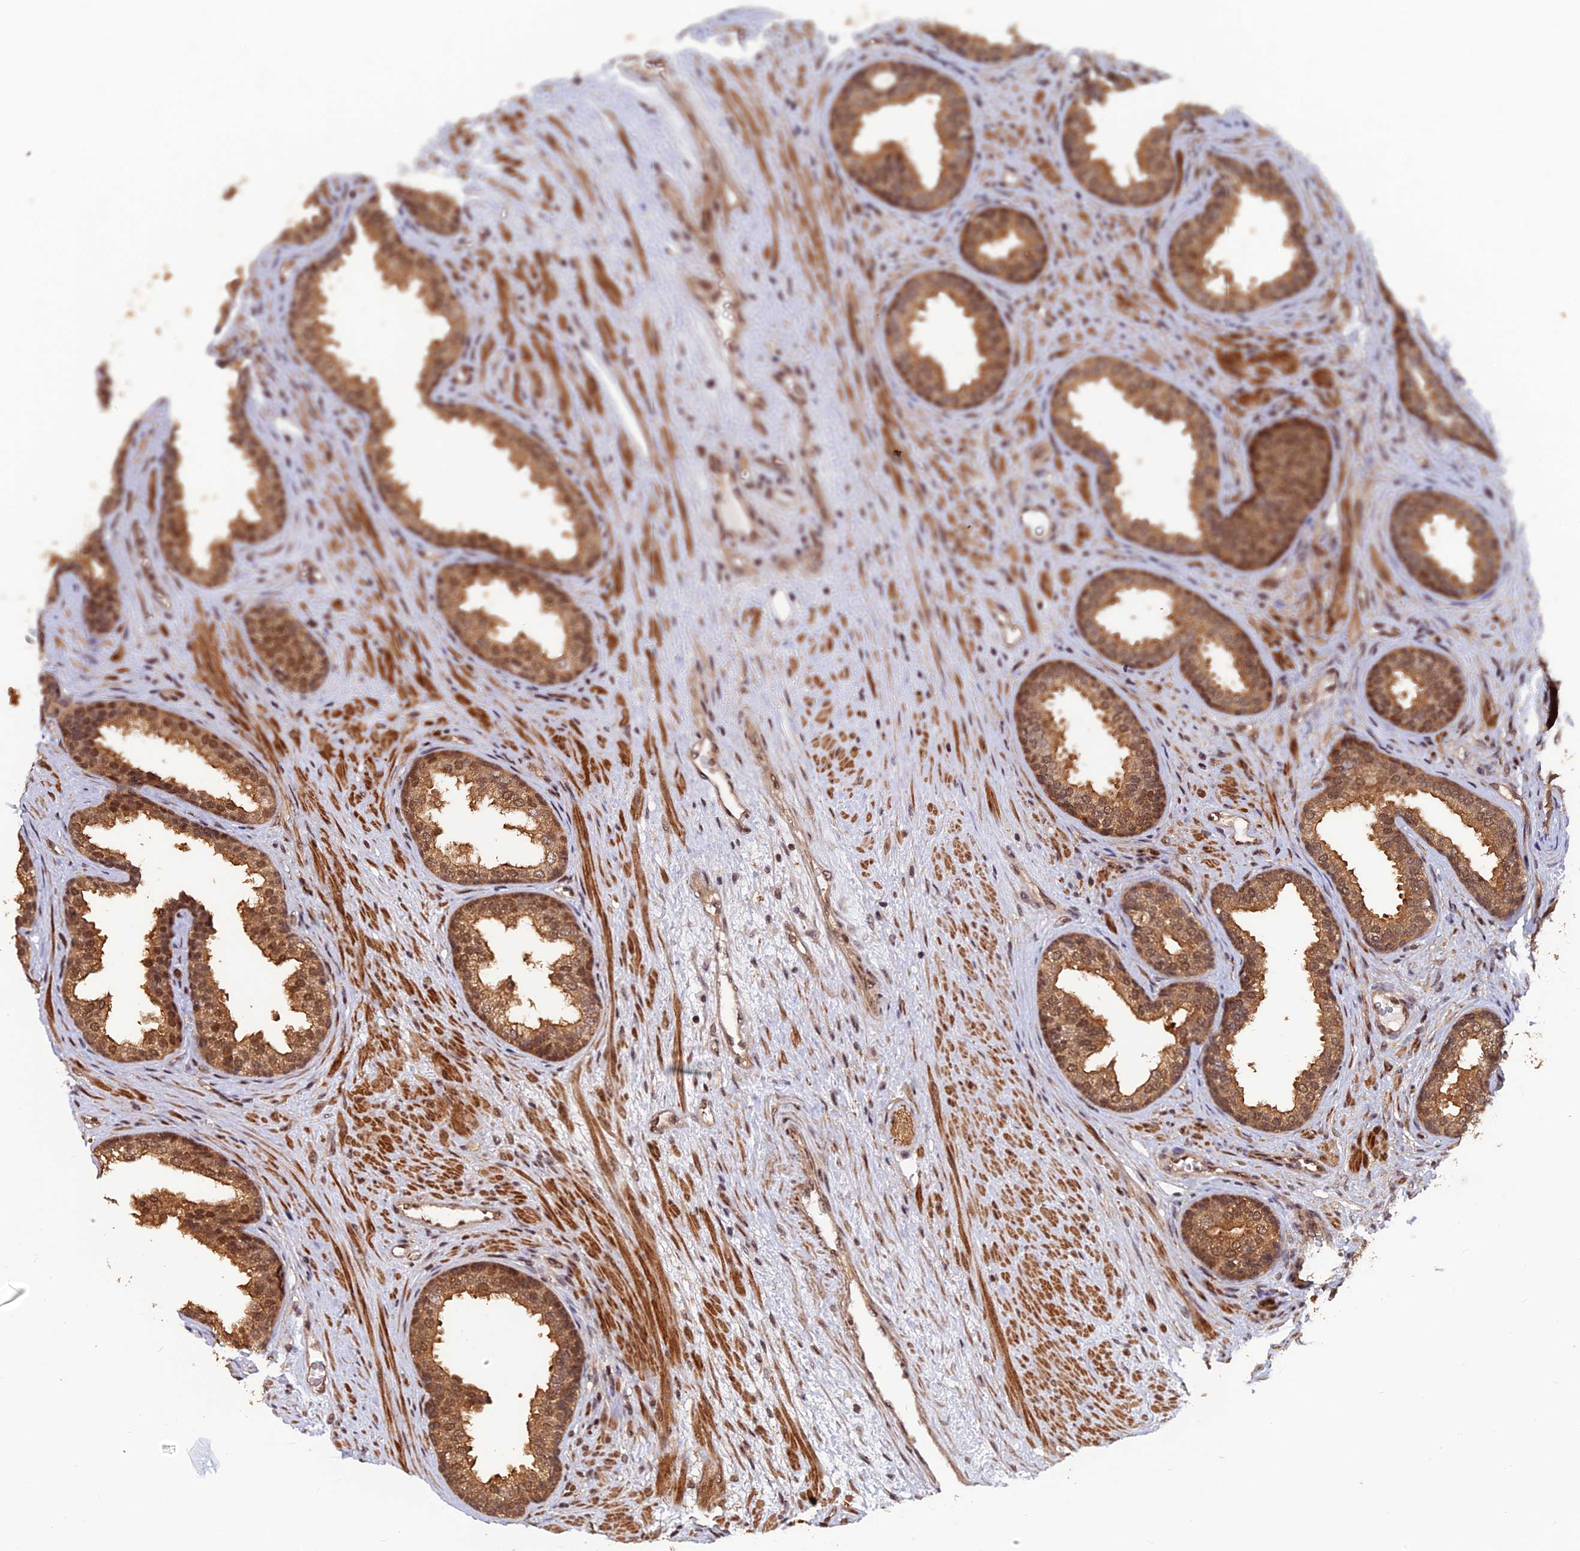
{"staining": {"intensity": "moderate", "quantity": ">75%", "location": "cytoplasmic/membranous,nuclear"}, "tissue": "prostate", "cell_type": "Glandular cells", "image_type": "normal", "snomed": [{"axis": "morphology", "description": "Normal tissue, NOS"}, {"axis": "topography", "description": "Prostate"}], "caption": "Immunohistochemical staining of unremarkable human prostate exhibits medium levels of moderate cytoplasmic/membranous,nuclear expression in approximately >75% of glandular cells.", "gene": "FAM53C", "patient": {"sex": "male", "age": 76}}